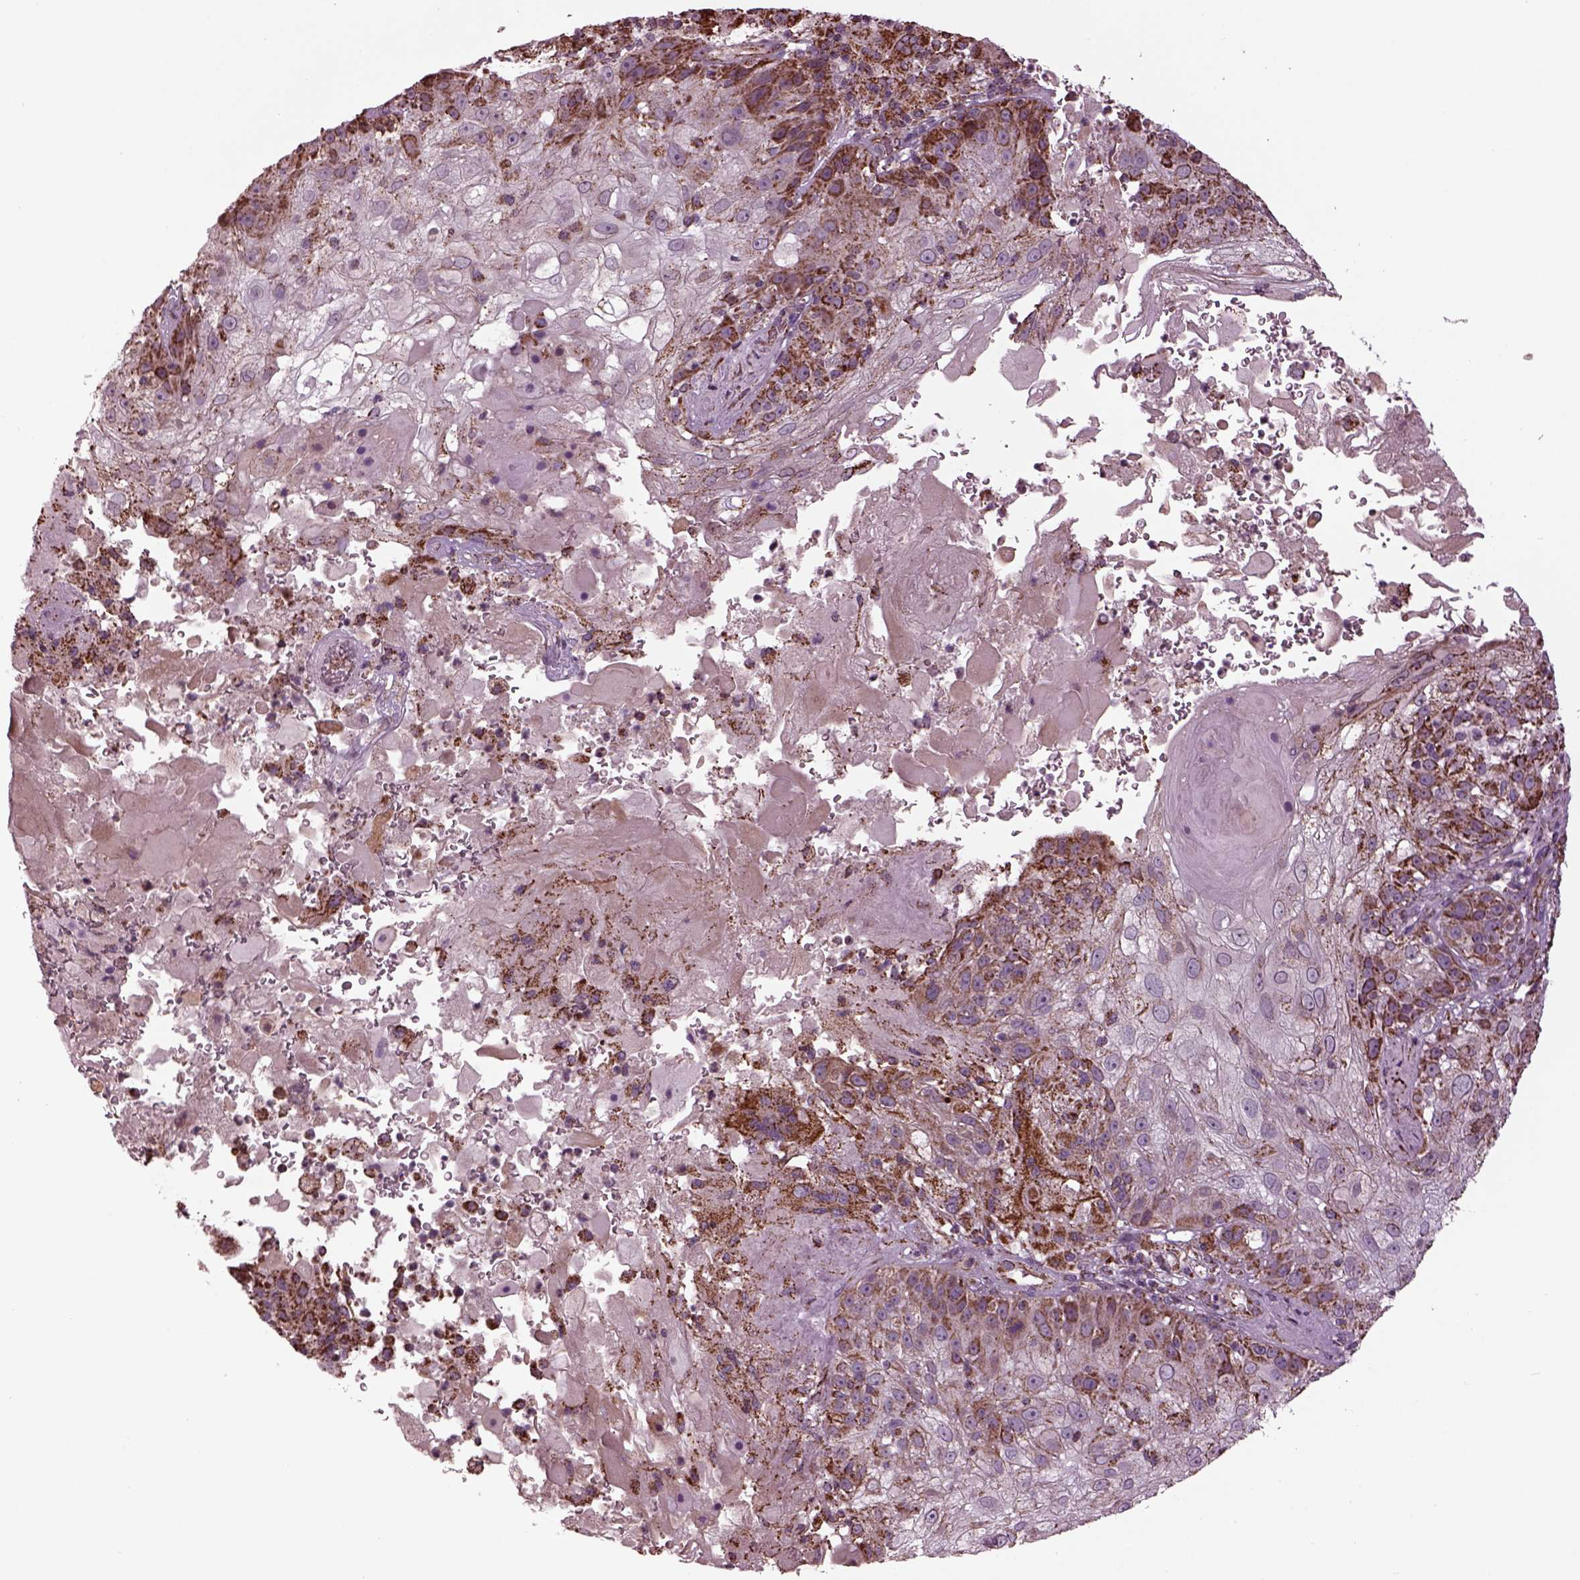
{"staining": {"intensity": "moderate", "quantity": "<25%", "location": "cytoplasmic/membranous"}, "tissue": "skin cancer", "cell_type": "Tumor cells", "image_type": "cancer", "snomed": [{"axis": "morphology", "description": "Normal tissue, NOS"}, {"axis": "morphology", "description": "Squamous cell carcinoma, NOS"}, {"axis": "topography", "description": "Skin"}], "caption": "The photomicrograph displays immunohistochemical staining of skin squamous cell carcinoma. There is moderate cytoplasmic/membranous positivity is identified in approximately <25% of tumor cells.", "gene": "TMEM254", "patient": {"sex": "female", "age": 83}}